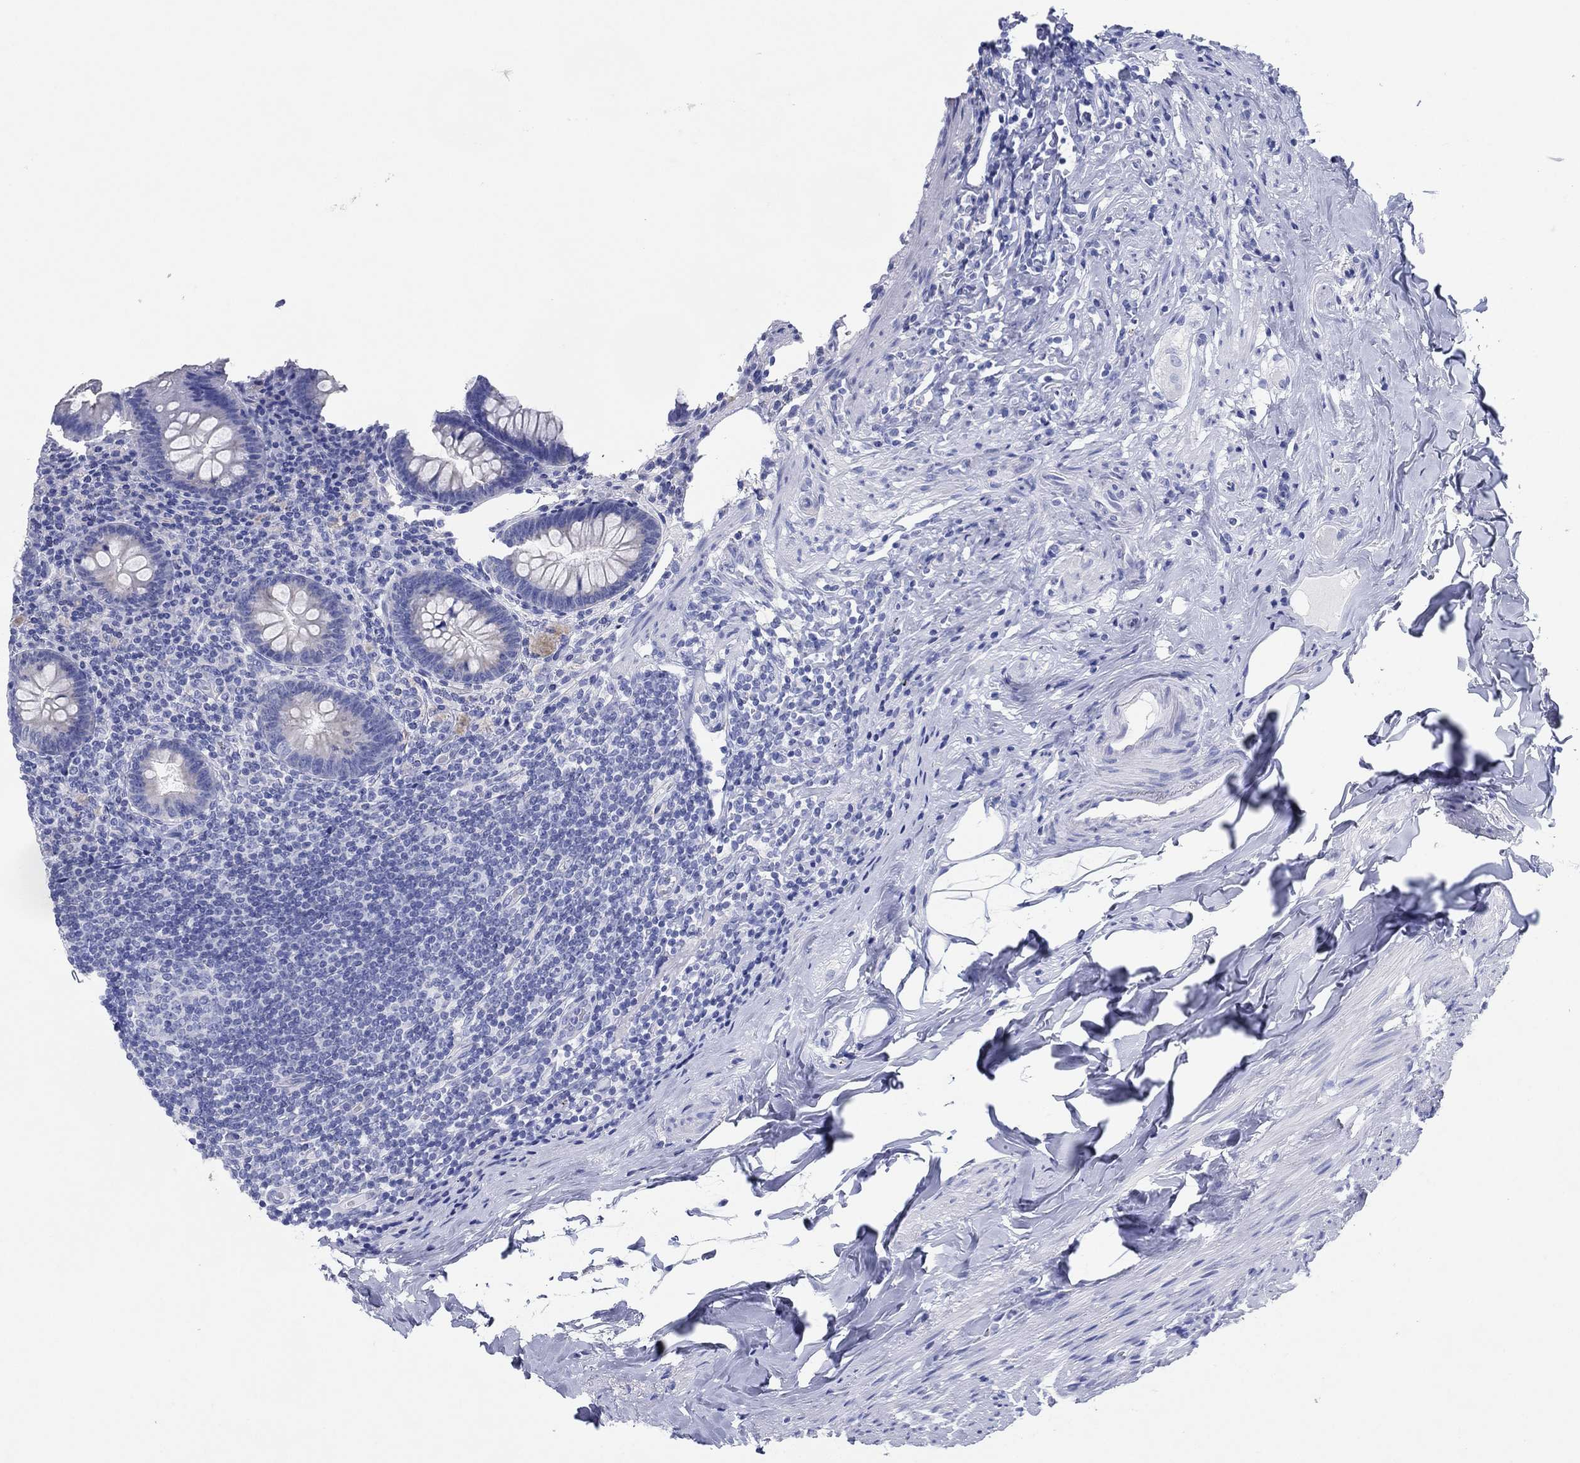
{"staining": {"intensity": "negative", "quantity": "none", "location": "none"}, "tissue": "appendix", "cell_type": "Glandular cells", "image_type": "normal", "snomed": [{"axis": "morphology", "description": "Normal tissue, NOS"}, {"axis": "topography", "description": "Appendix"}], "caption": "This is an immunohistochemistry image of unremarkable human appendix. There is no positivity in glandular cells.", "gene": "HCRT", "patient": {"sex": "male", "age": 47}}